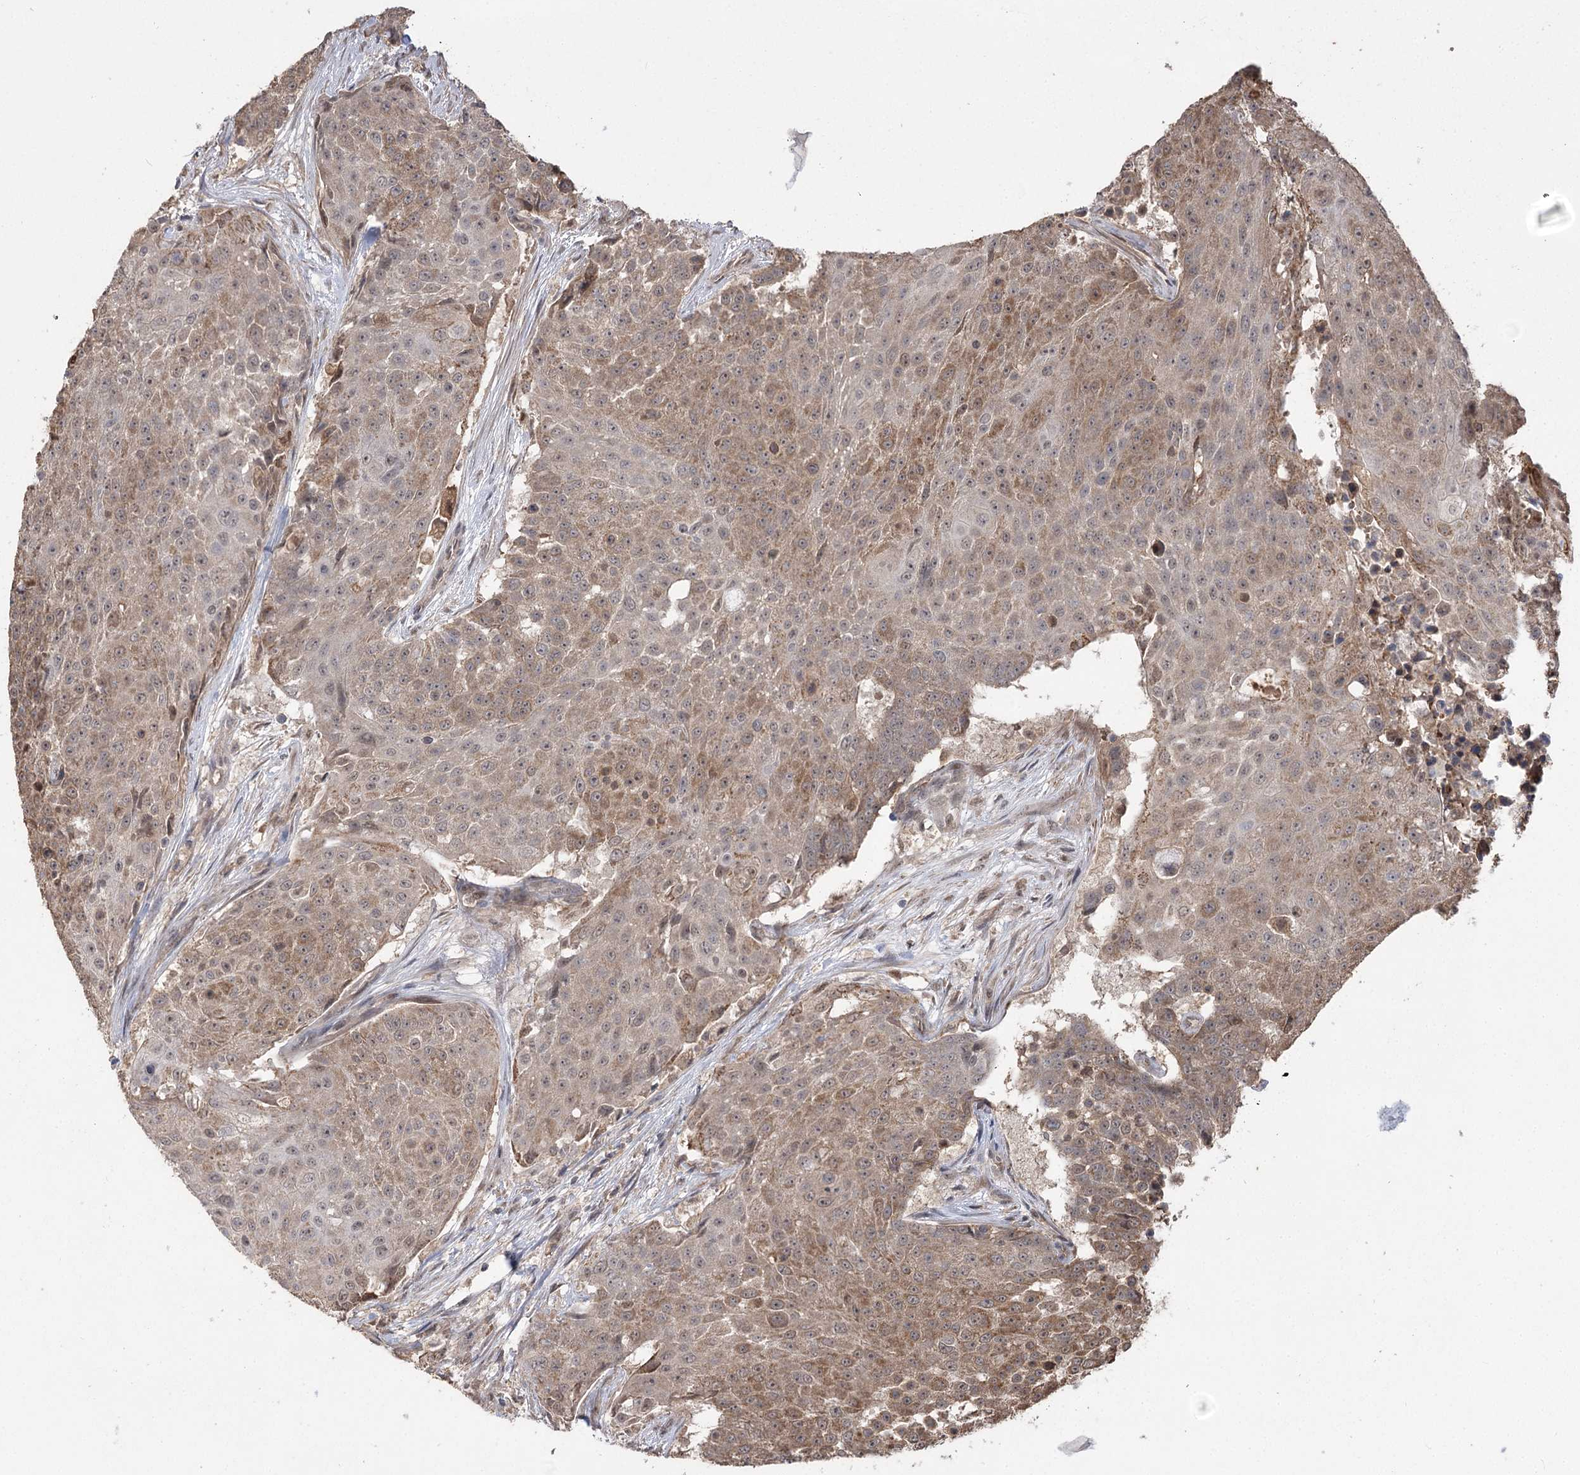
{"staining": {"intensity": "moderate", "quantity": ">75%", "location": "cytoplasmic/membranous"}, "tissue": "urothelial cancer", "cell_type": "Tumor cells", "image_type": "cancer", "snomed": [{"axis": "morphology", "description": "Urothelial carcinoma, High grade"}, {"axis": "topography", "description": "Urinary bladder"}], "caption": "Immunohistochemistry (IHC) photomicrograph of urothelial carcinoma (high-grade) stained for a protein (brown), which displays medium levels of moderate cytoplasmic/membranous expression in about >75% of tumor cells.", "gene": "TENM2", "patient": {"sex": "female", "age": 63}}